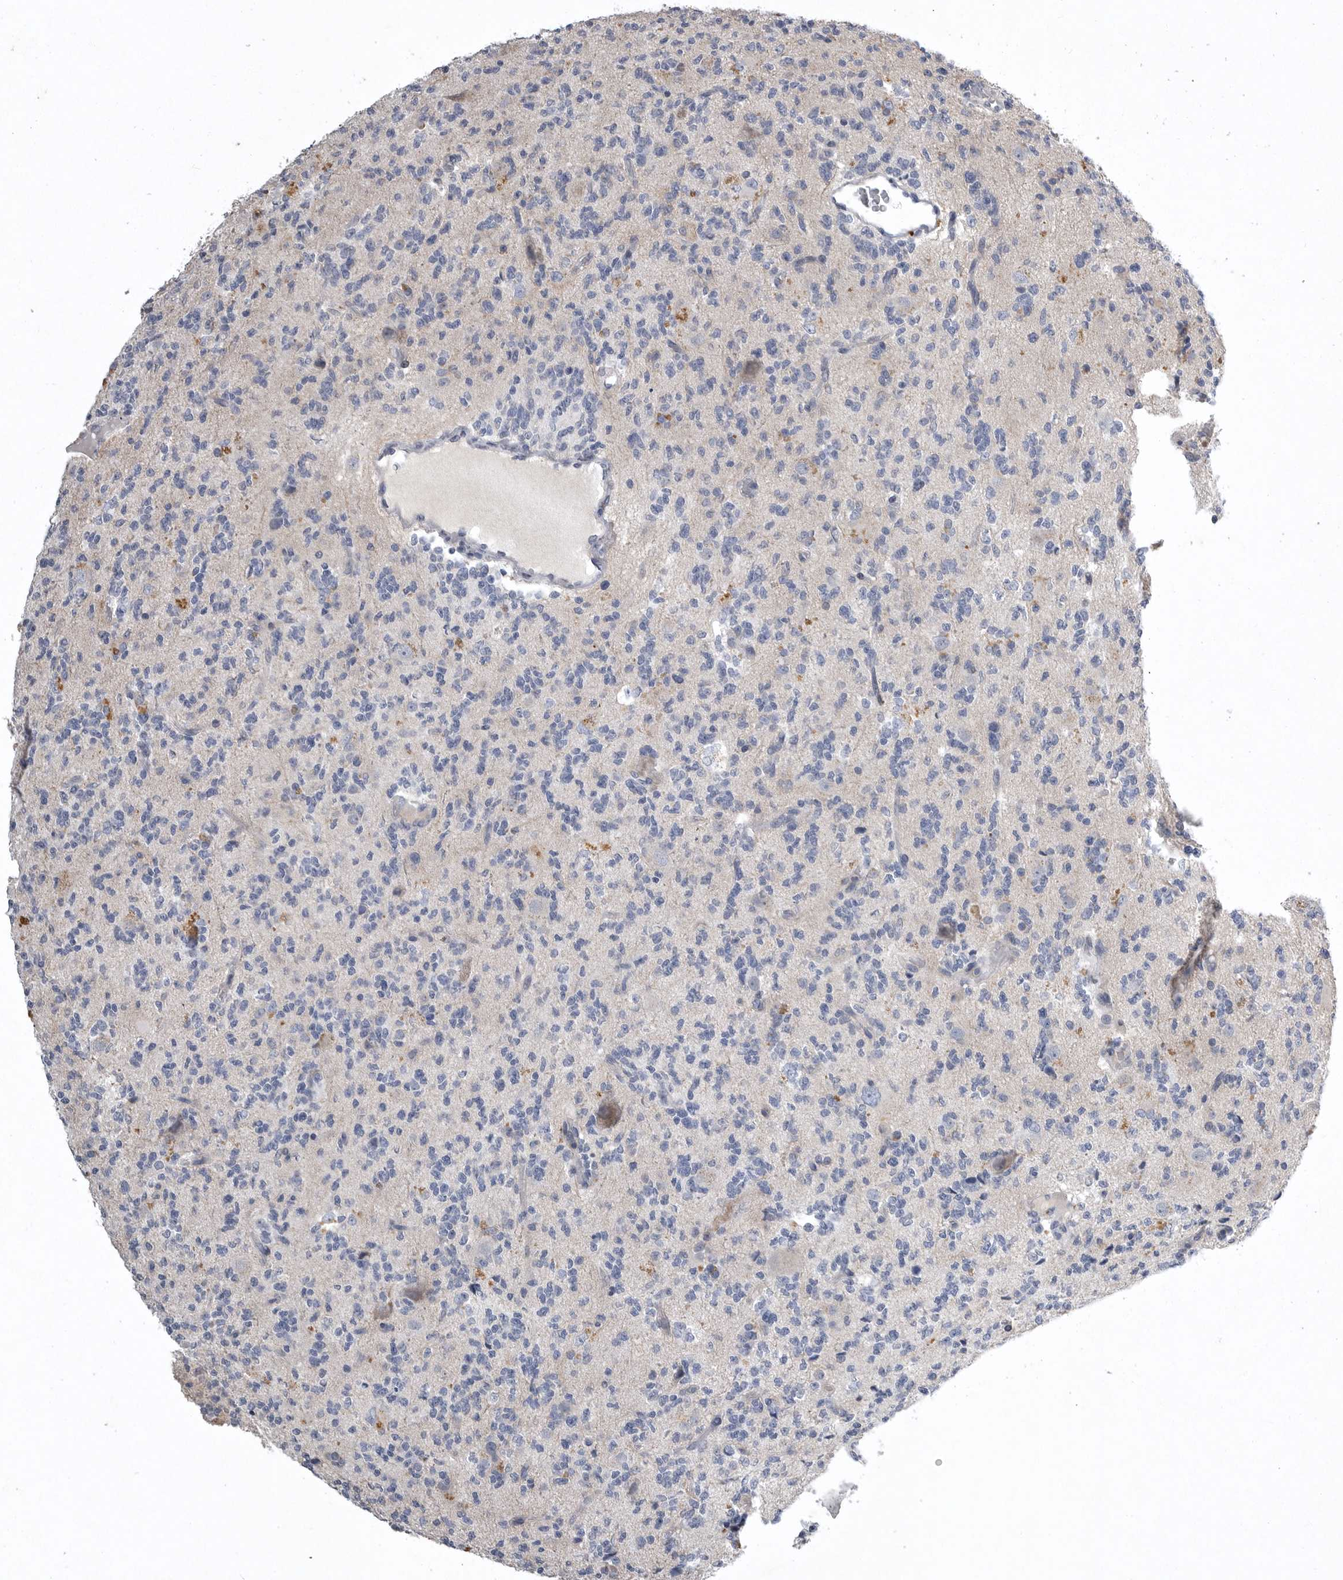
{"staining": {"intensity": "negative", "quantity": "none", "location": "none"}, "tissue": "glioma", "cell_type": "Tumor cells", "image_type": "cancer", "snomed": [{"axis": "morphology", "description": "Glioma, malignant, High grade"}, {"axis": "topography", "description": "Brain"}], "caption": "The photomicrograph reveals no staining of tumor cells in glioma.", "gene": "CRP", "patient": {"sex": "female", "age": 62}}